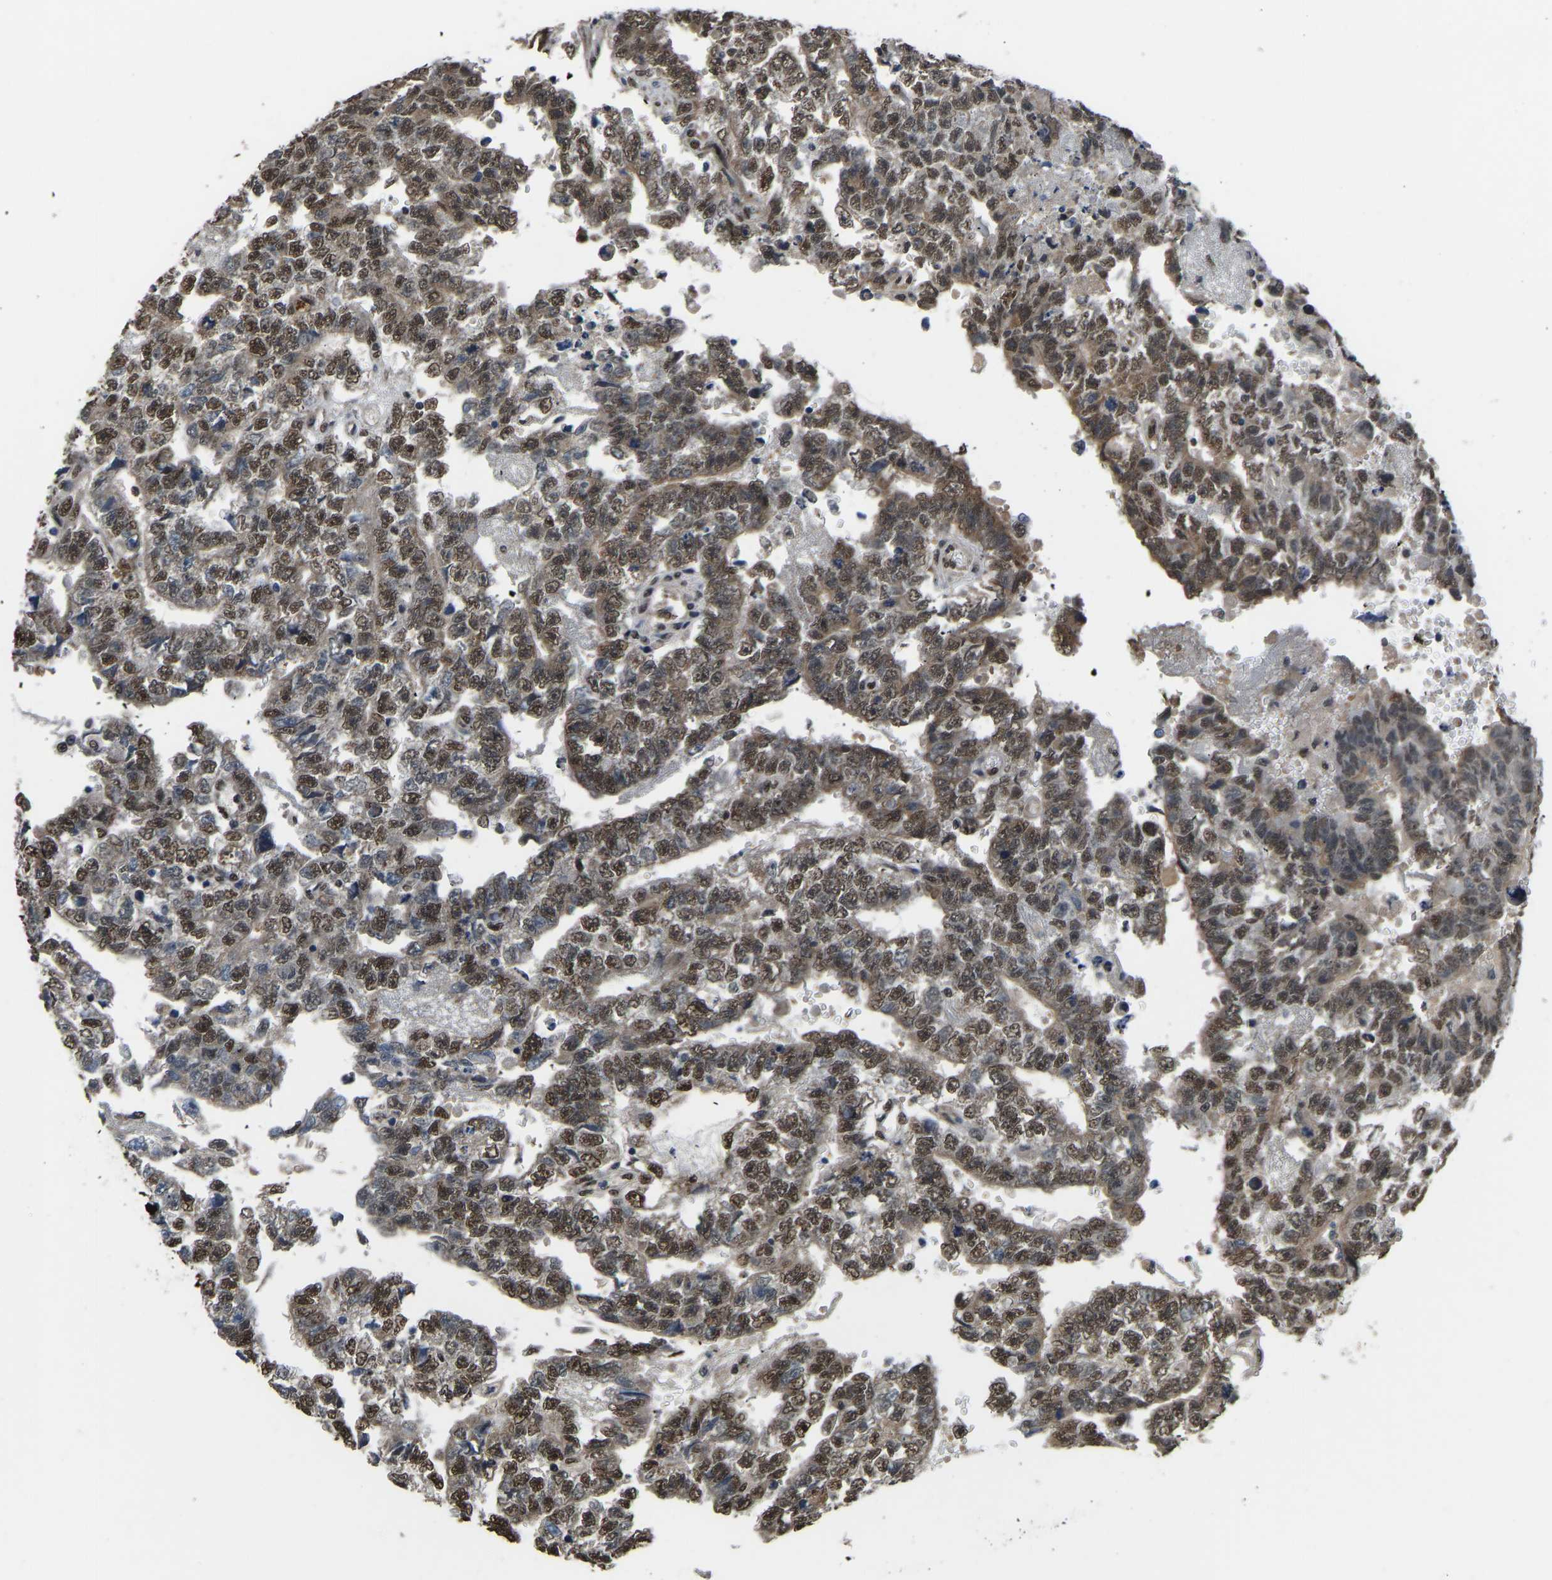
{"staining": {"intensity": "moderate", "quantity": ">75%", "location": "cytoplasmic/membranous,nuclear"}, "tissue": "testis cancer", "cell_type": "Tumor cells", "image_type": "cancer", "snomed": [{"axis": "morphology", "description": "Carcinoma, Embryonal, NOS"}, {"axis": "topography", "description": "Testis"}], "caption": "Approximately >75% of tumor cells in human testis embryonal carcinoma demonstrate moderate cytoplasmic/membranous and nuclear protein expression as visualized by brown immunohistochemical staining.", "gene": "FOS", "patient": {"sex": "male", "age": 25}}